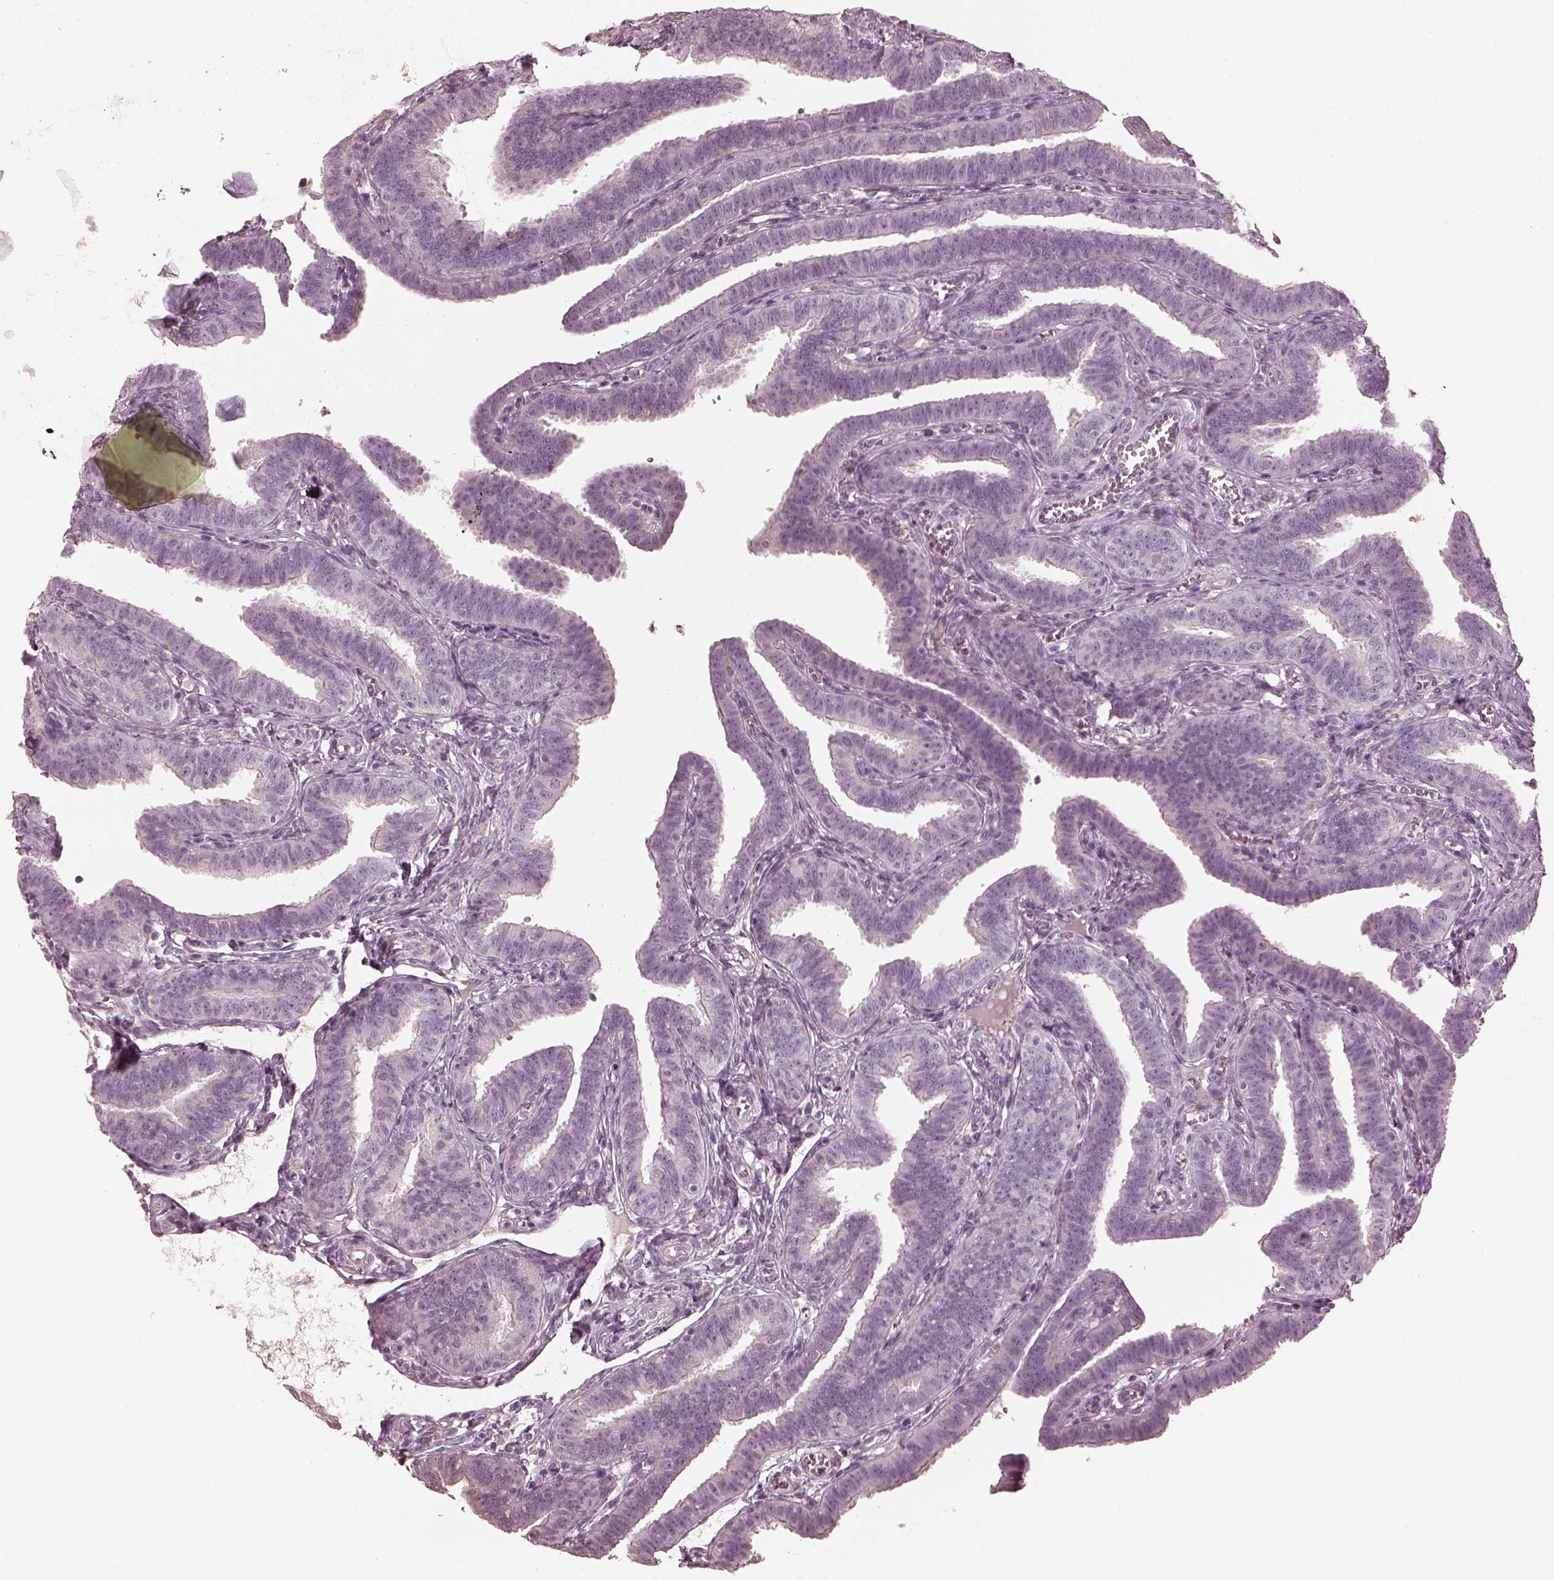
{"staining": {"intensity": "negative", "quantity": "none", "location": "none"}, "tissue": "fallopian tube", "cell_type": "Glandular cells", "image_type": "normal", "snomed": [{"axis": "morphology", "description": "Normal tissue, NOS"}, {"axis": "topography", "description": "Fallopian tube"}], "caption": "DAB (3,3'-diaminobenzidine) immunohistochemical staining of normal fallopian tube displays no significant positivity in glandular cells. (DAB IHC, high magnification).", "gene": "OPTC", "patient": {"sex": "female", "age": 25}}